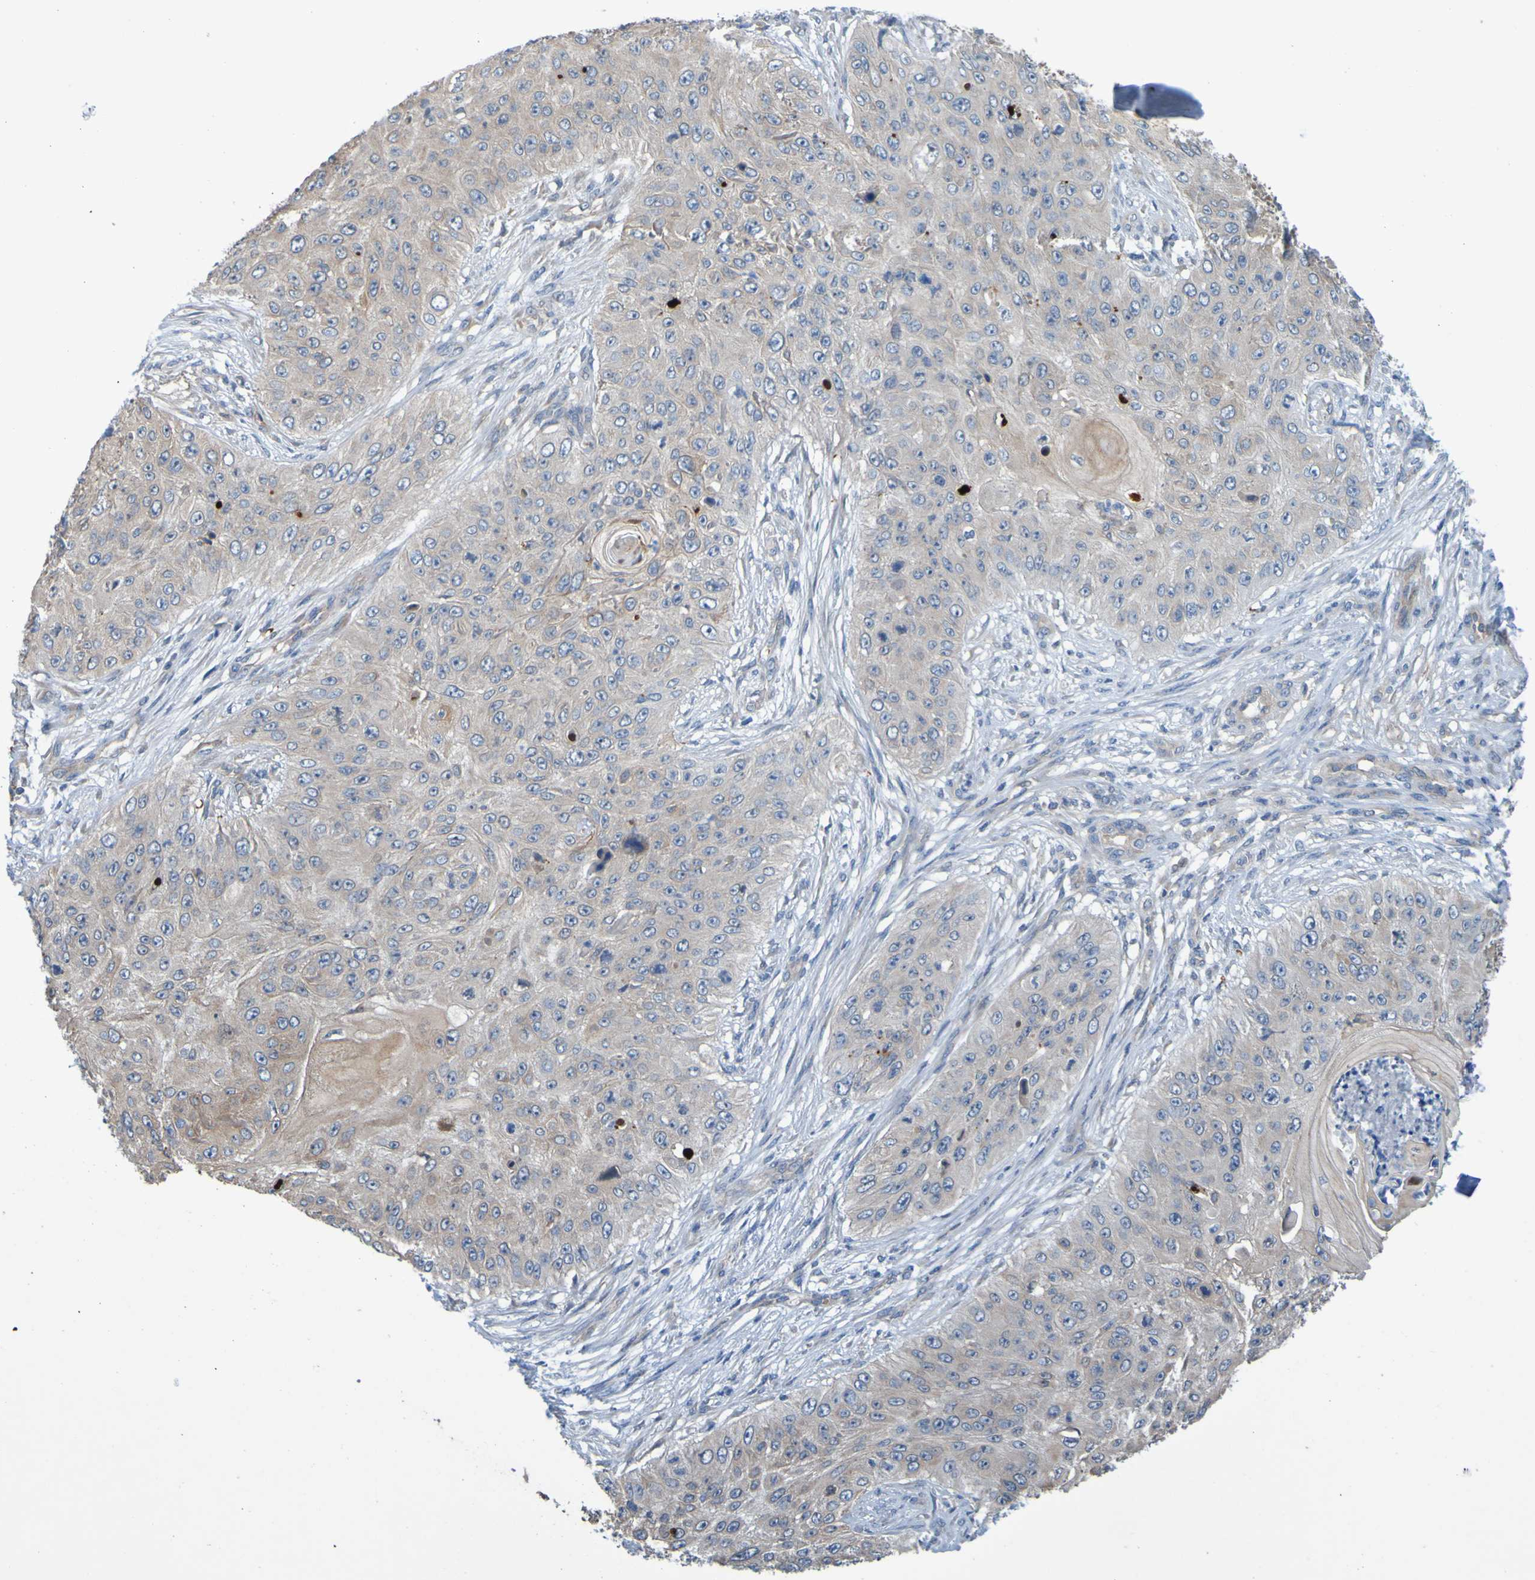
{"staining": {"intensity": "weak", "quantity": "<25%", "location": "cytoplasmic/membranous"}, "tissue": "skin cancer", "cell_type": "Tumor cells", "image_type": "cancer", "snomed": [{"axis": "morphology", "description": "Squamous cell carcinoma, NOS"}, {"axis": "topography", "description": "Skin"}], "caption": "The IHC image has no significant positivity in tumor cells of skin cancer tissue. (Immunohistochemistry (ihc), brightfield microscopy, high magnification).", "gene": "NPRL3", "patient": {"sex": "female", "age": 80}}